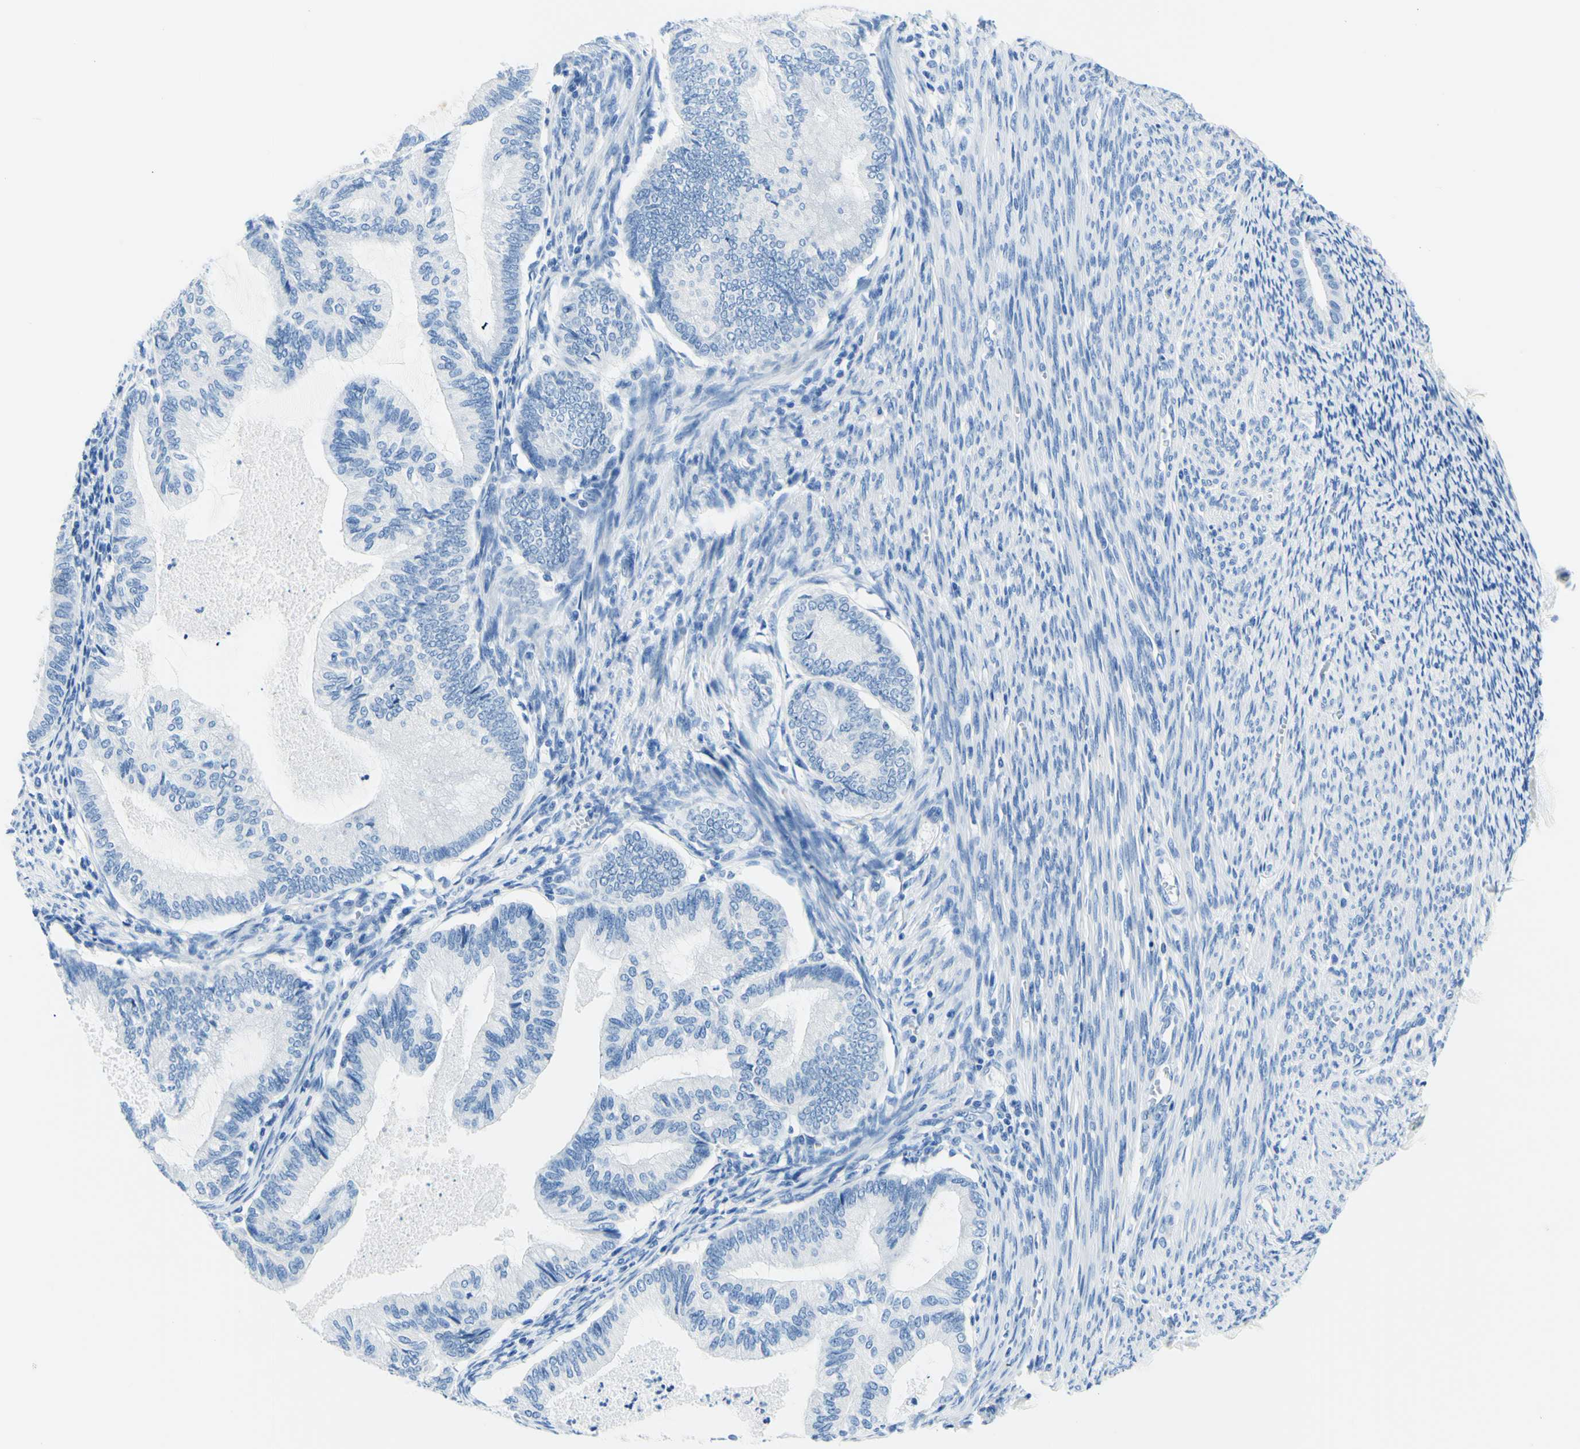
{"staining": {"intensity": "negative", "quantity": "none", "location": "none"}, "tissue": "cervical cancer", "cell_type": "Tumor cells", "image_type": "cancer", "snomed": [{"axis": "morphology", "description": "Normal tissue, NOS"}, {"axis": "morphology", "description": "Adenocarcinoma, NOS"}, {"axis": "topography", "description": "Cervix"}, {"axis": "topography", "description": "Endometrium"}], "caption": "Immunohistochemistry (IHC) of cervical cancer (adenocarcinoma) shows no expression in tumor cells.", "gene": "MYH2", "patient": {"sex": "female", "age": 86}}